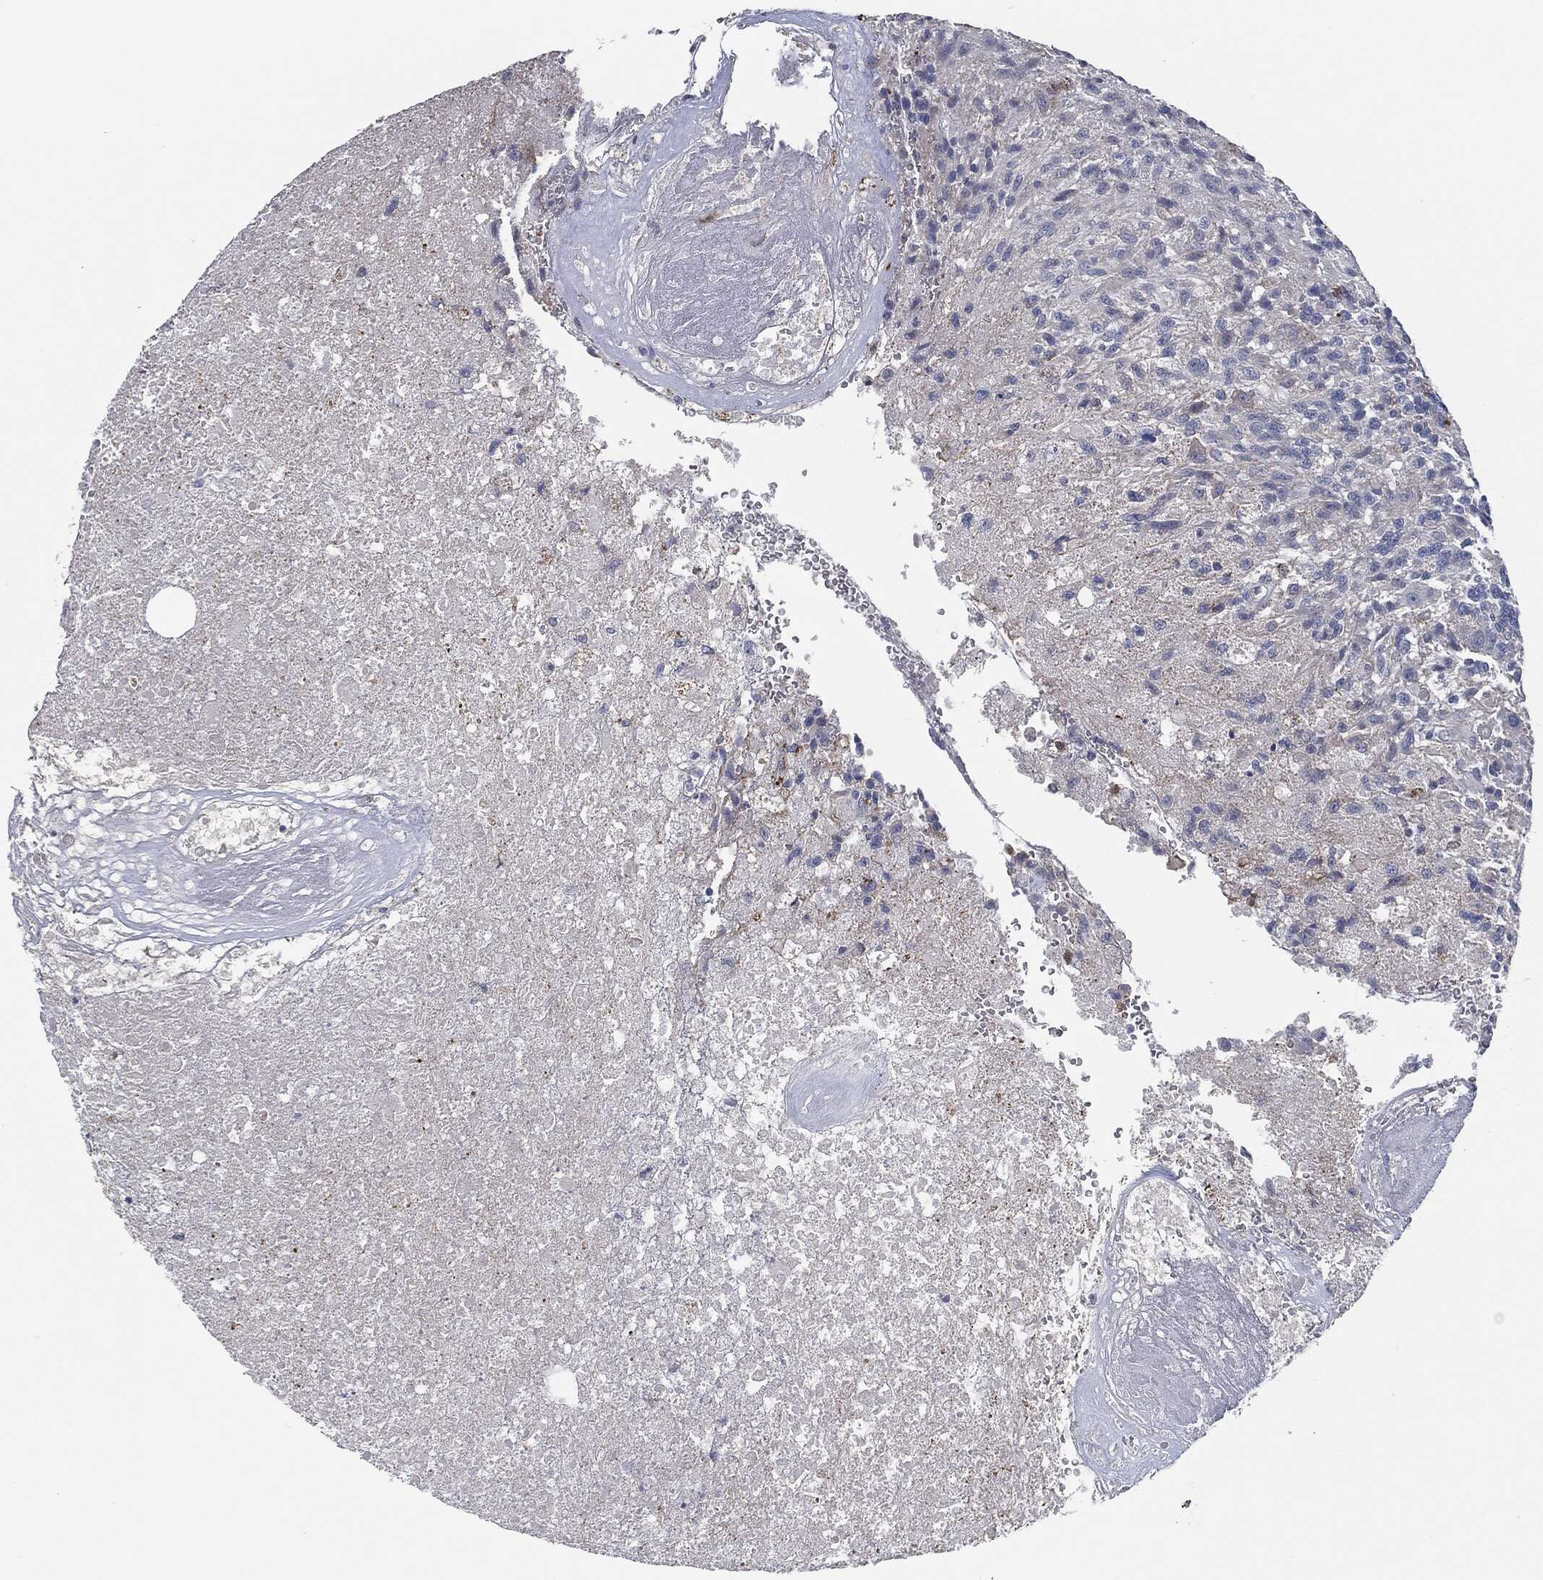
{"staining": {"intensity": "negative", "quantity": "none", "location": "none"}, "tissue": "glioma", "cell_type": "Tumor cells", "image_type": "cancer", "snomed": [{"axis": "morphology", "description": "Glioma, malignant, High grade"}, {"axis": "topography", "description": "Brain"}], "caption": "Photomicrograph shows no protein staining in tumor cells of glioma tissue. (IHC, brightfield microscopy, high magnification).", "gene": "SVIL", "patient": {"sex": "male", "age": 56}}